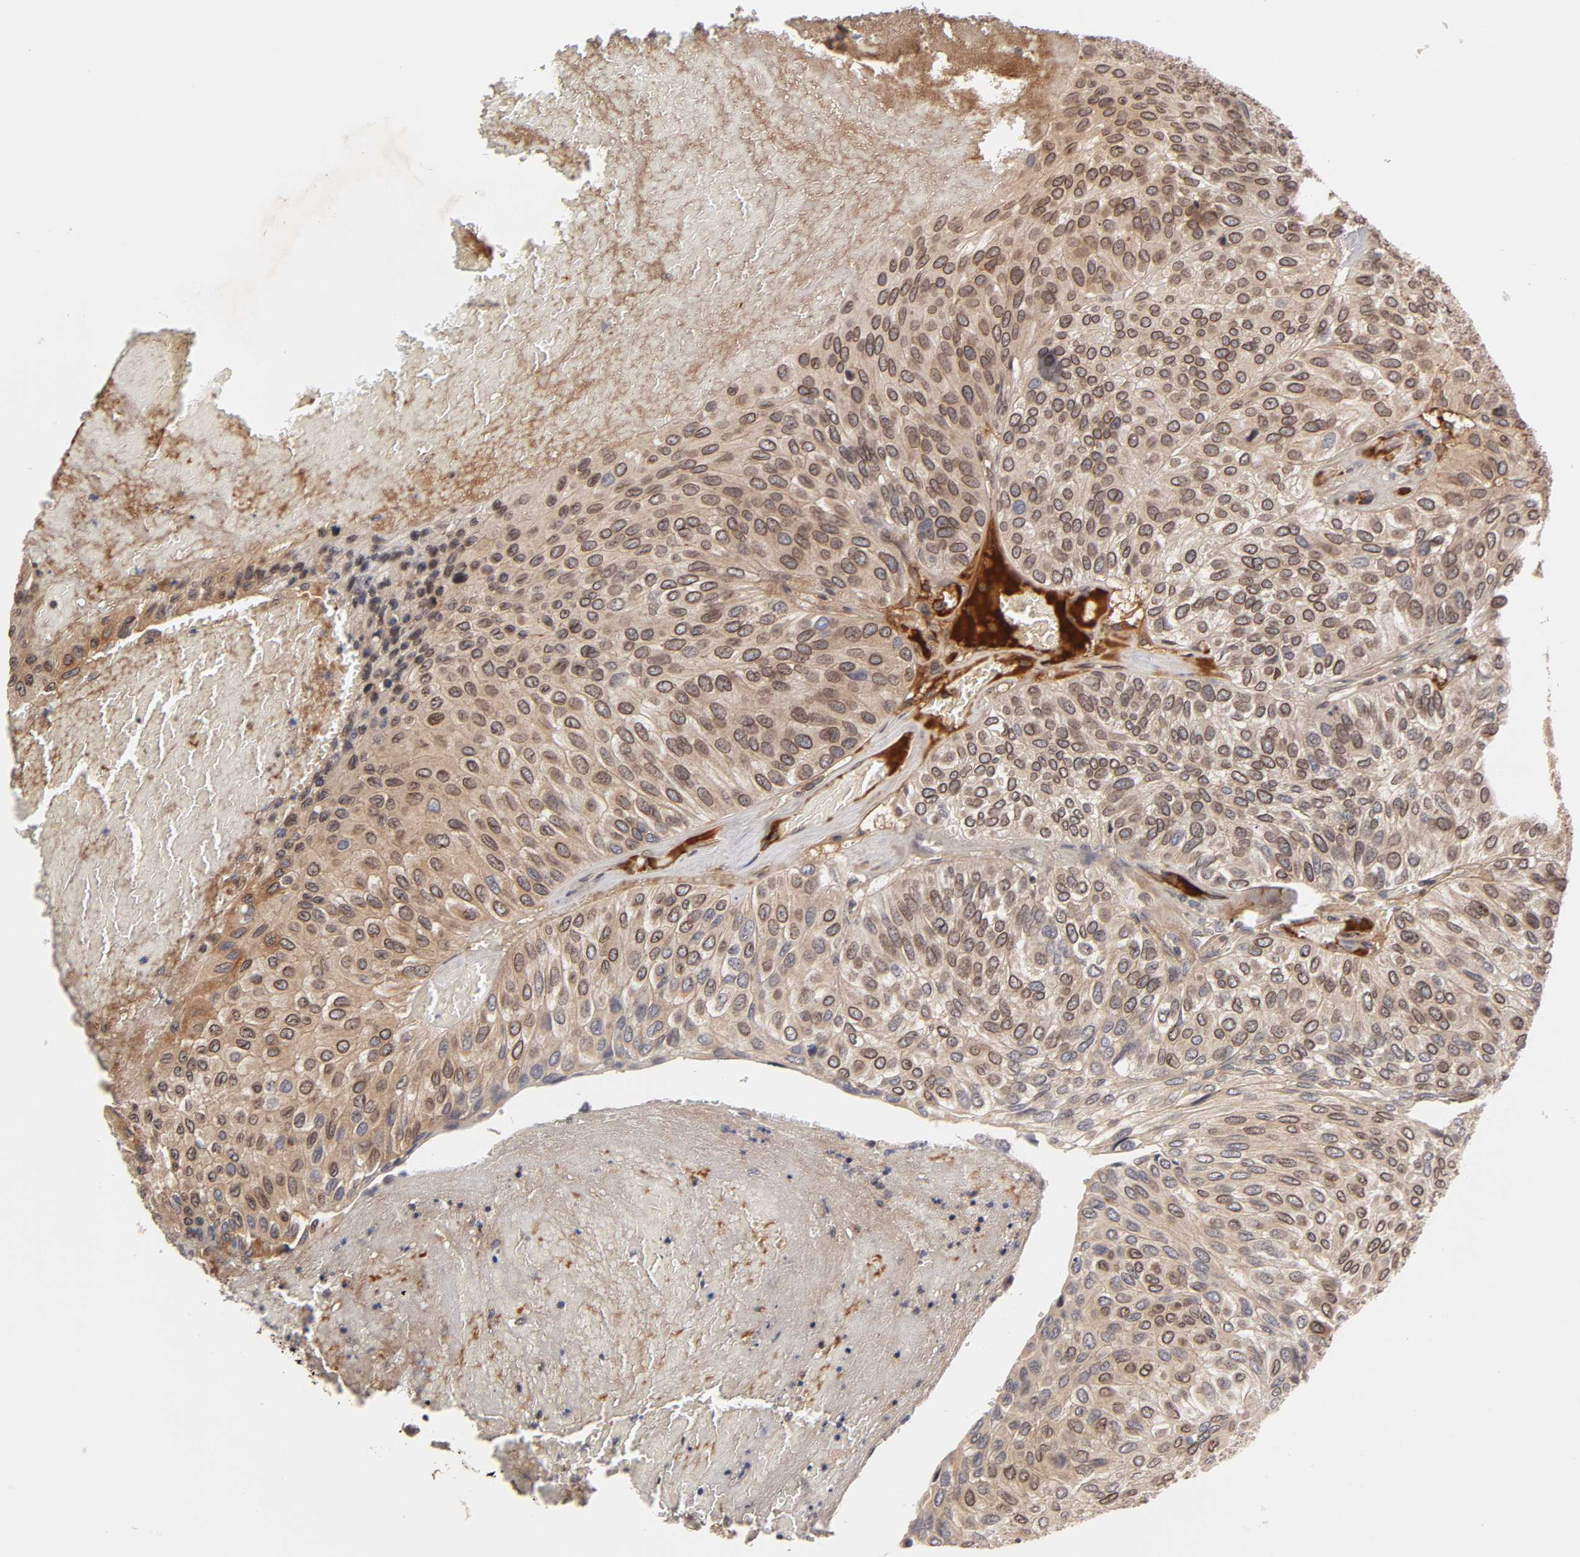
{"staining": {"intensity": "strong", "quantity": ">75%", "location": "cytoplasmic/membranous,nuclear"}, "tissue": "urothelial cancer", "cell_type": "Tumor cells", "image_type": "cancer", "snomed": [{"axis": "morphology", "description": "Urothelial carcinoma, High grade"}, {"axis": "topography", "description": "Urinary bladder"}], "caption": "Tumor cells display high levels of strong cytoplasmic/membranous and nuclear positivity in about >75% of cells in human urothelial carcinoma (high-grade).", "gene": "CPN2", "patient": {"sex": "male", "age": 66}}